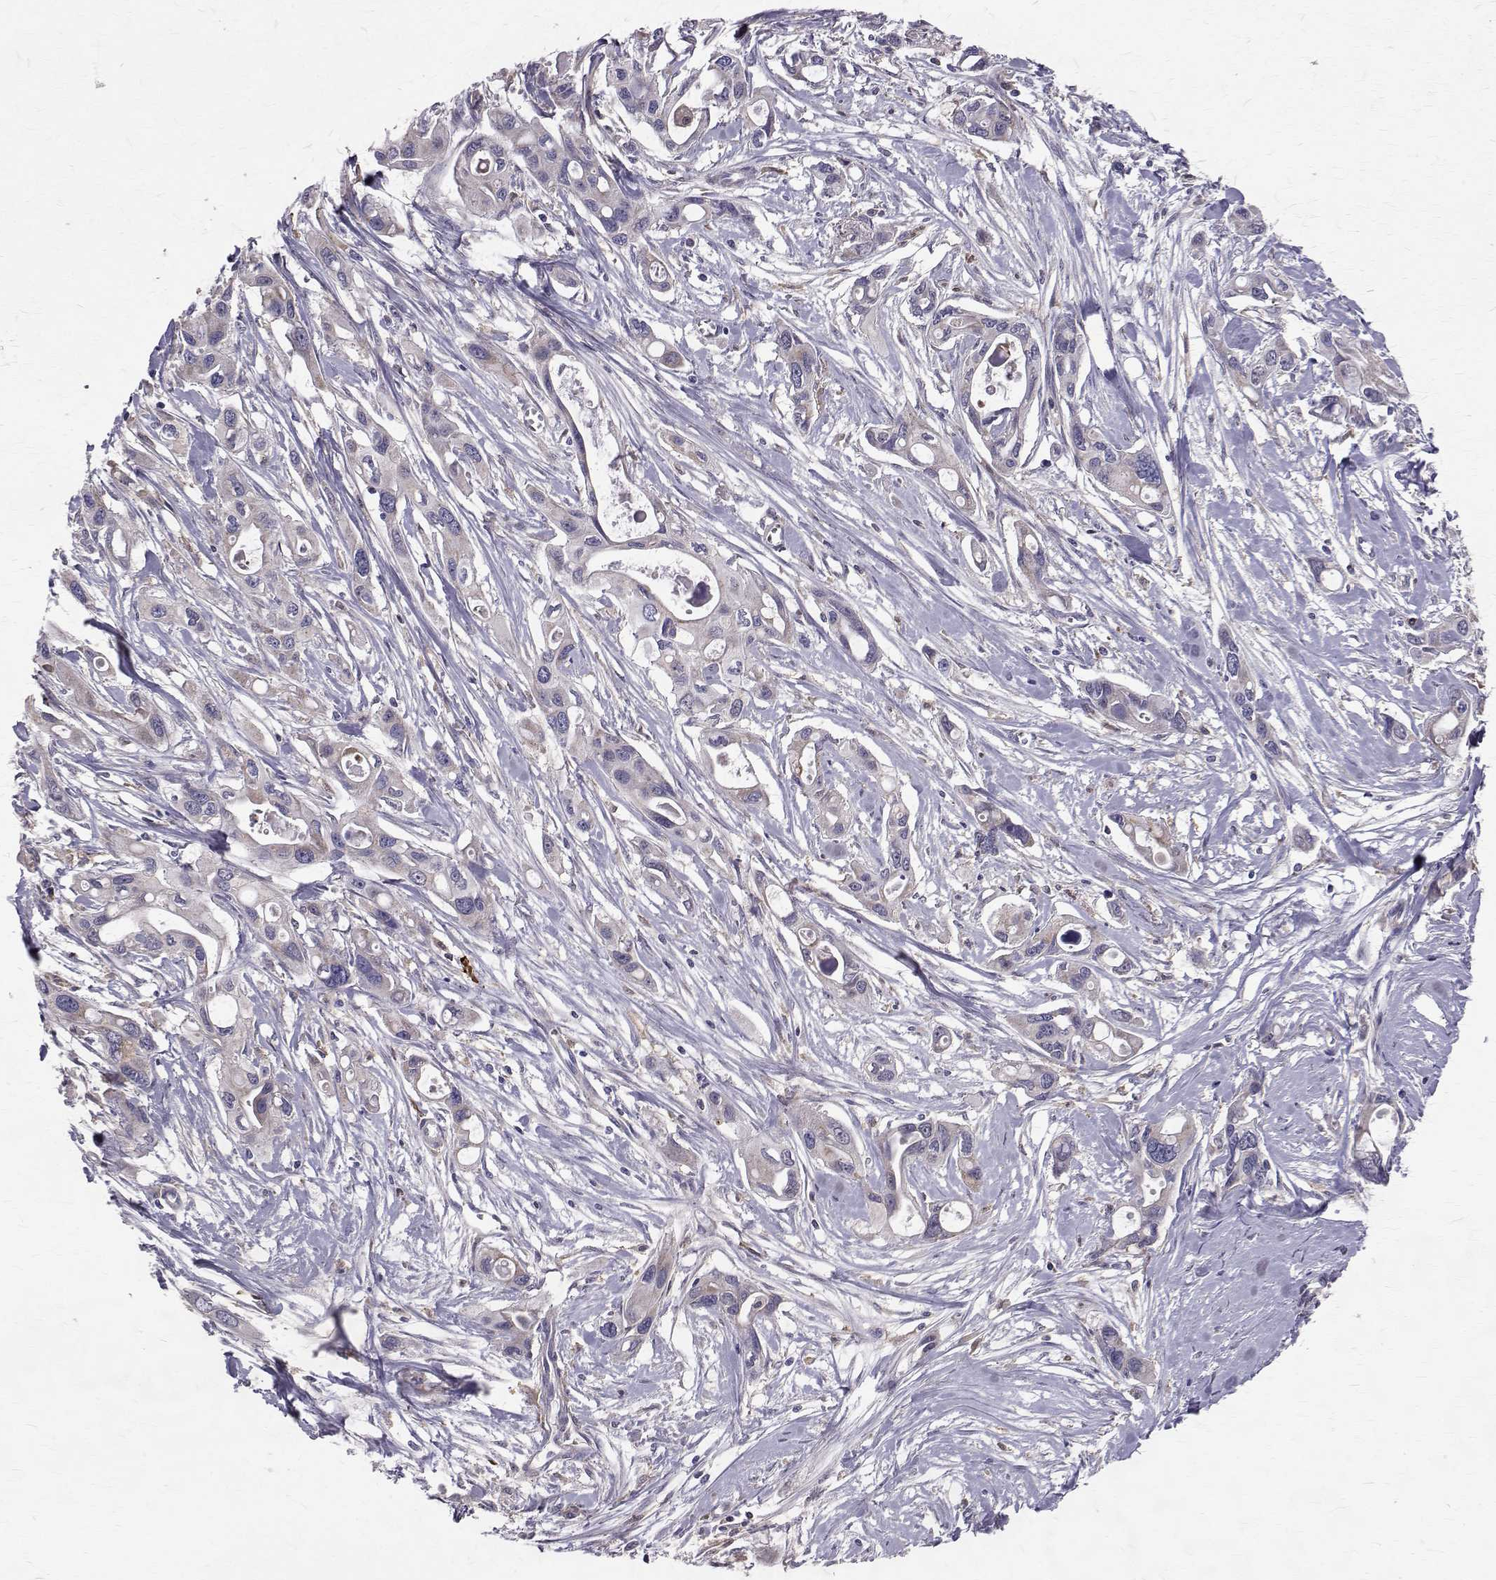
{"staining": {"intensity": "negative", "quantity": "none", "location": "none"}, "tissue": "pancreatic cancer", "cell_type": "Tumor cells", "image_type": "cancer", "snomed": [{"axis": "morphology", "description": "Adenocarcinoma, NOS"}, {"axis": "topography", "description": "Pancreas"}], "caption": "High power microscopy histopathology image of an immunohistochemistry photomicrograph of pancreatic adenocarcinoma, revealing no significant staining in tumor cells. Brightfield microscopy of immunohistochemistry (IHC) stained with DAB (3,3'-diaminobenzidine) (brown) and hematoxylin (blue), captured at high magnification.", "gene": "CCDC89", "patient": {"sex": "male", "age": 60}}